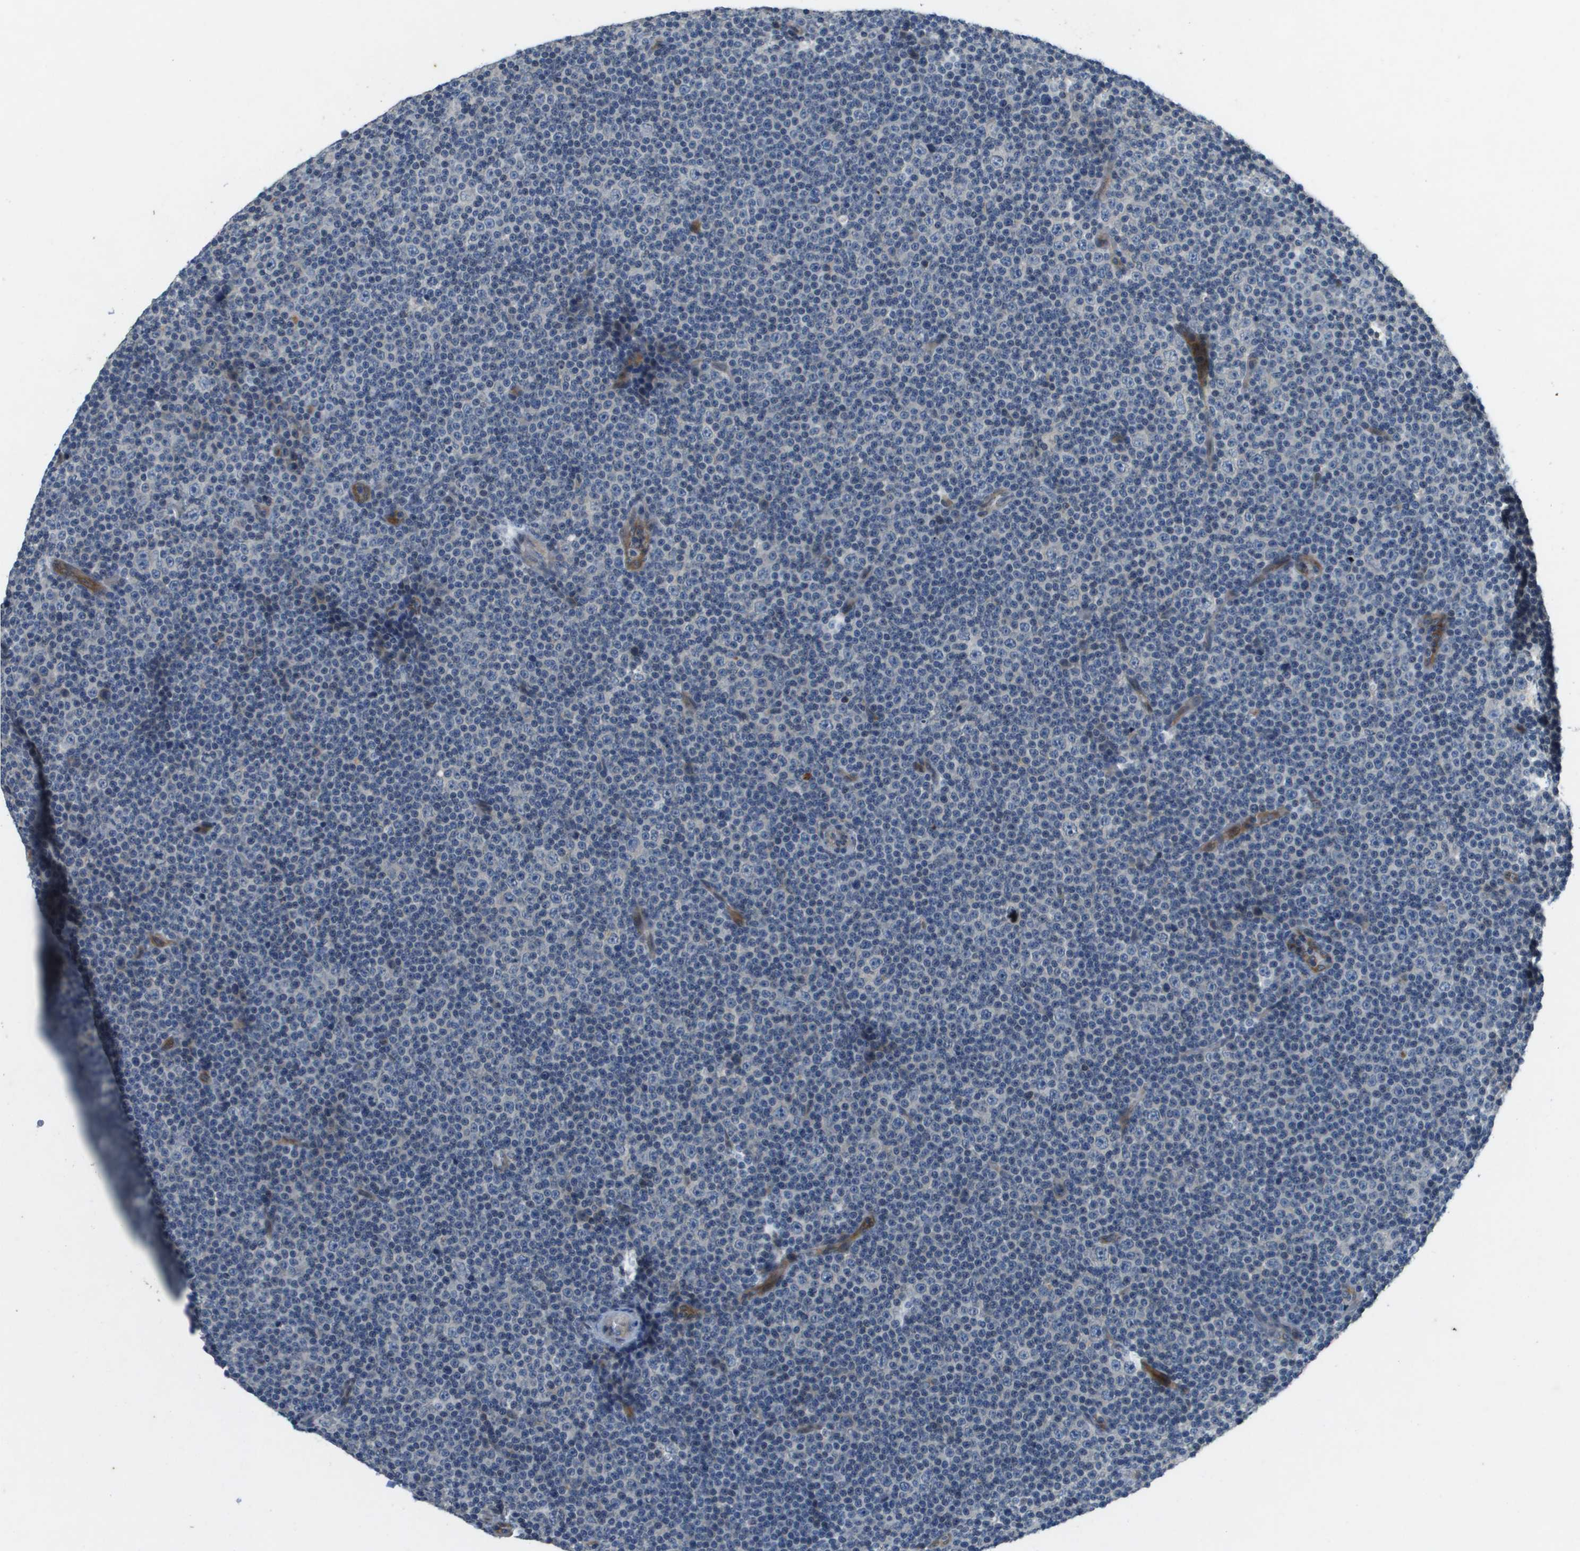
{"staining": {"intensity": "negative", "quantity": "none", "location": "none"}, "tissue": "lymphoma", "cell_type": "Tumor cells", "image_type": "cancer", "snomed": [{"axis": "morphology", "description": "Malignant lymphoma, non-Hodgkin's type, Low grade"}, {"axis": "topography", "description": "Lymph node"}], "caption": "This is an immunohistochemistry (IHC) histopathology image of human lymphoma. There is no staining in tumor cells.", "gene": "PGAP3", "patient": {"sex": "female", "age": 67}}